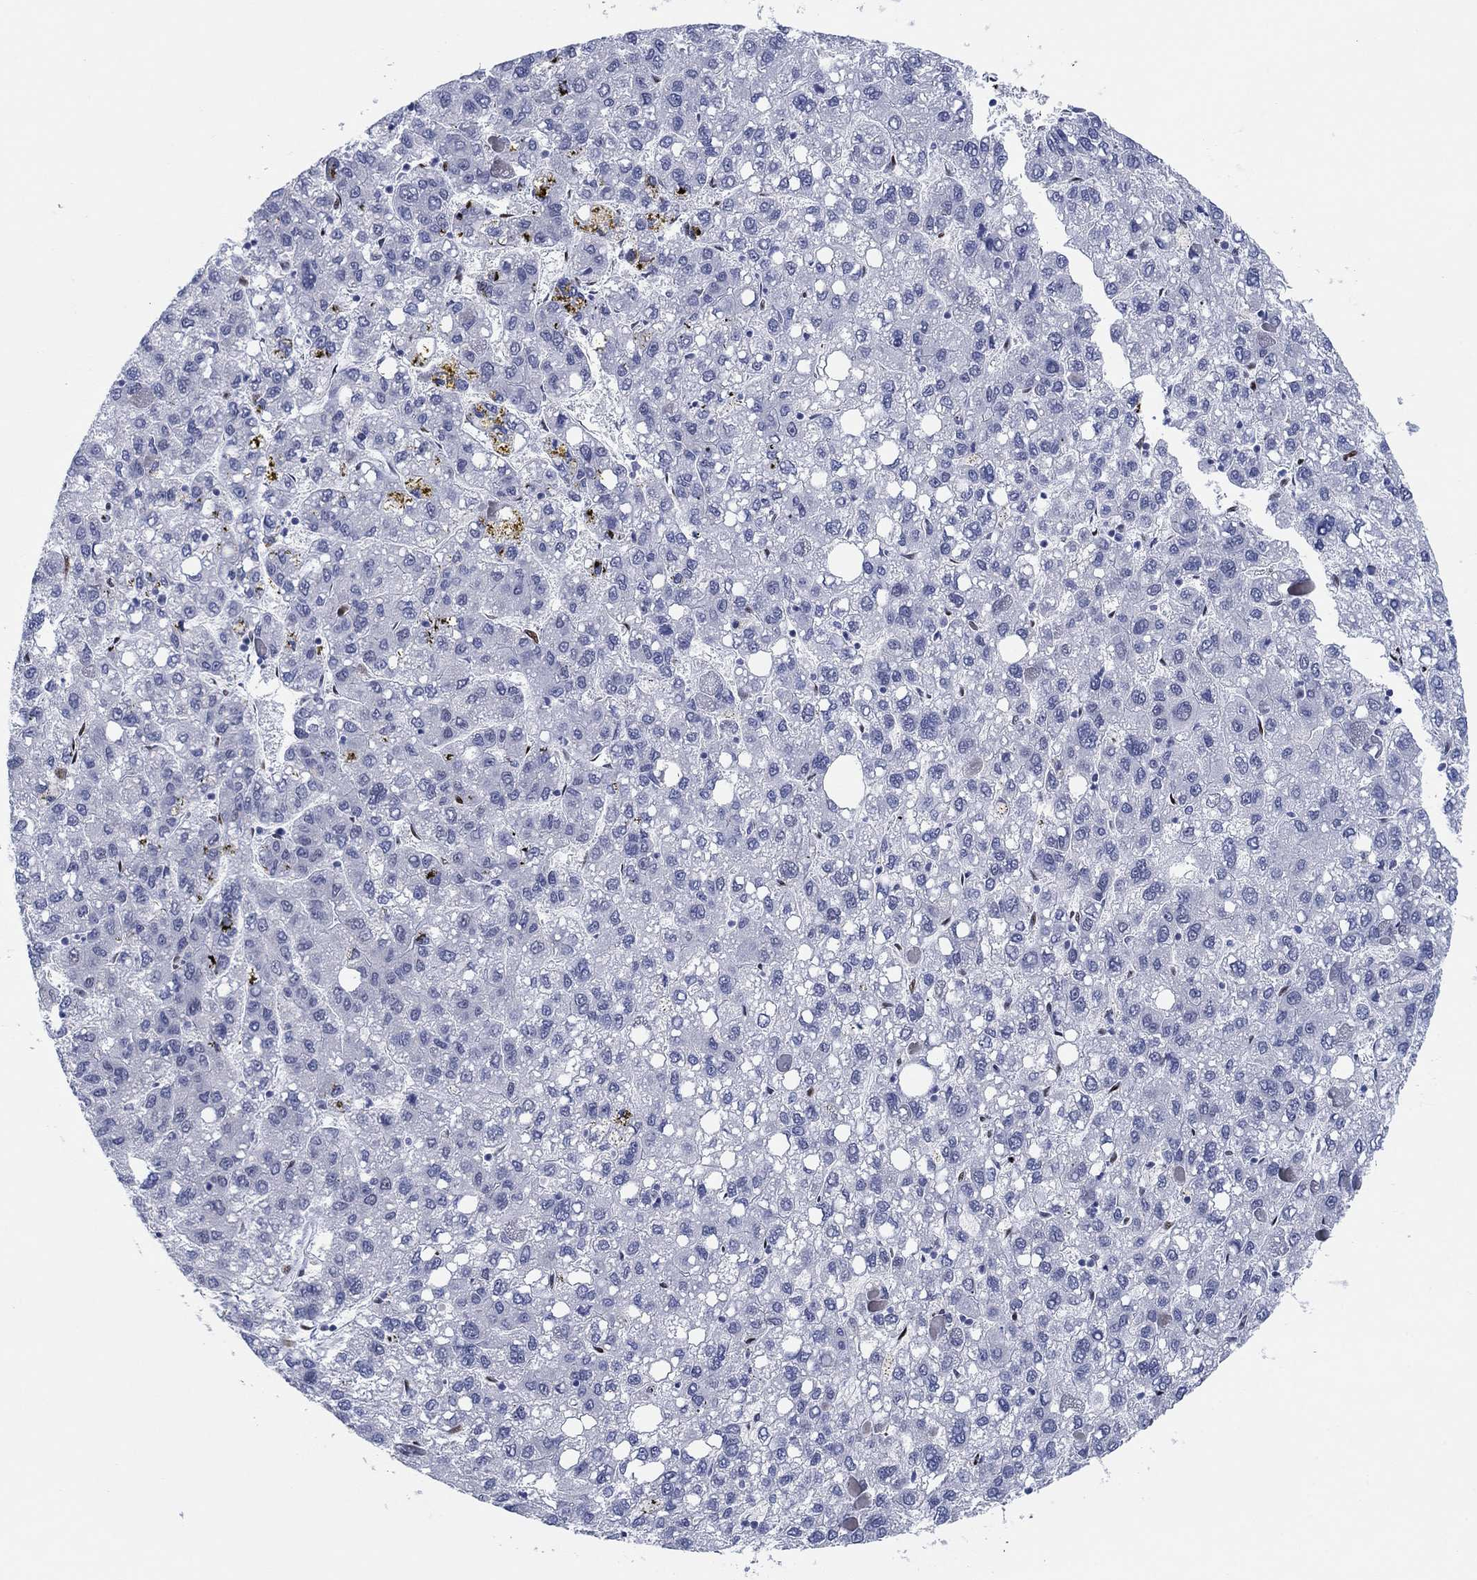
{"staining": {"intensity": "negative", "quantity": "none", "location": "none"}, "tissue": "liver cancer", "cell_type": "Tumor cells", "image_type": "cancer", "snomed": [{"axis": "morphology", "description": "Carcinoma, Hepatocellular, NOS"}, {"axis": "topography", "description": "Liver"}], "caption": "Immunohistochemical staining of human liver cancer displays no significant expression in tumor cells.", "gene": "ZEB1", "patient": {"sex": "female", "age": 82}}